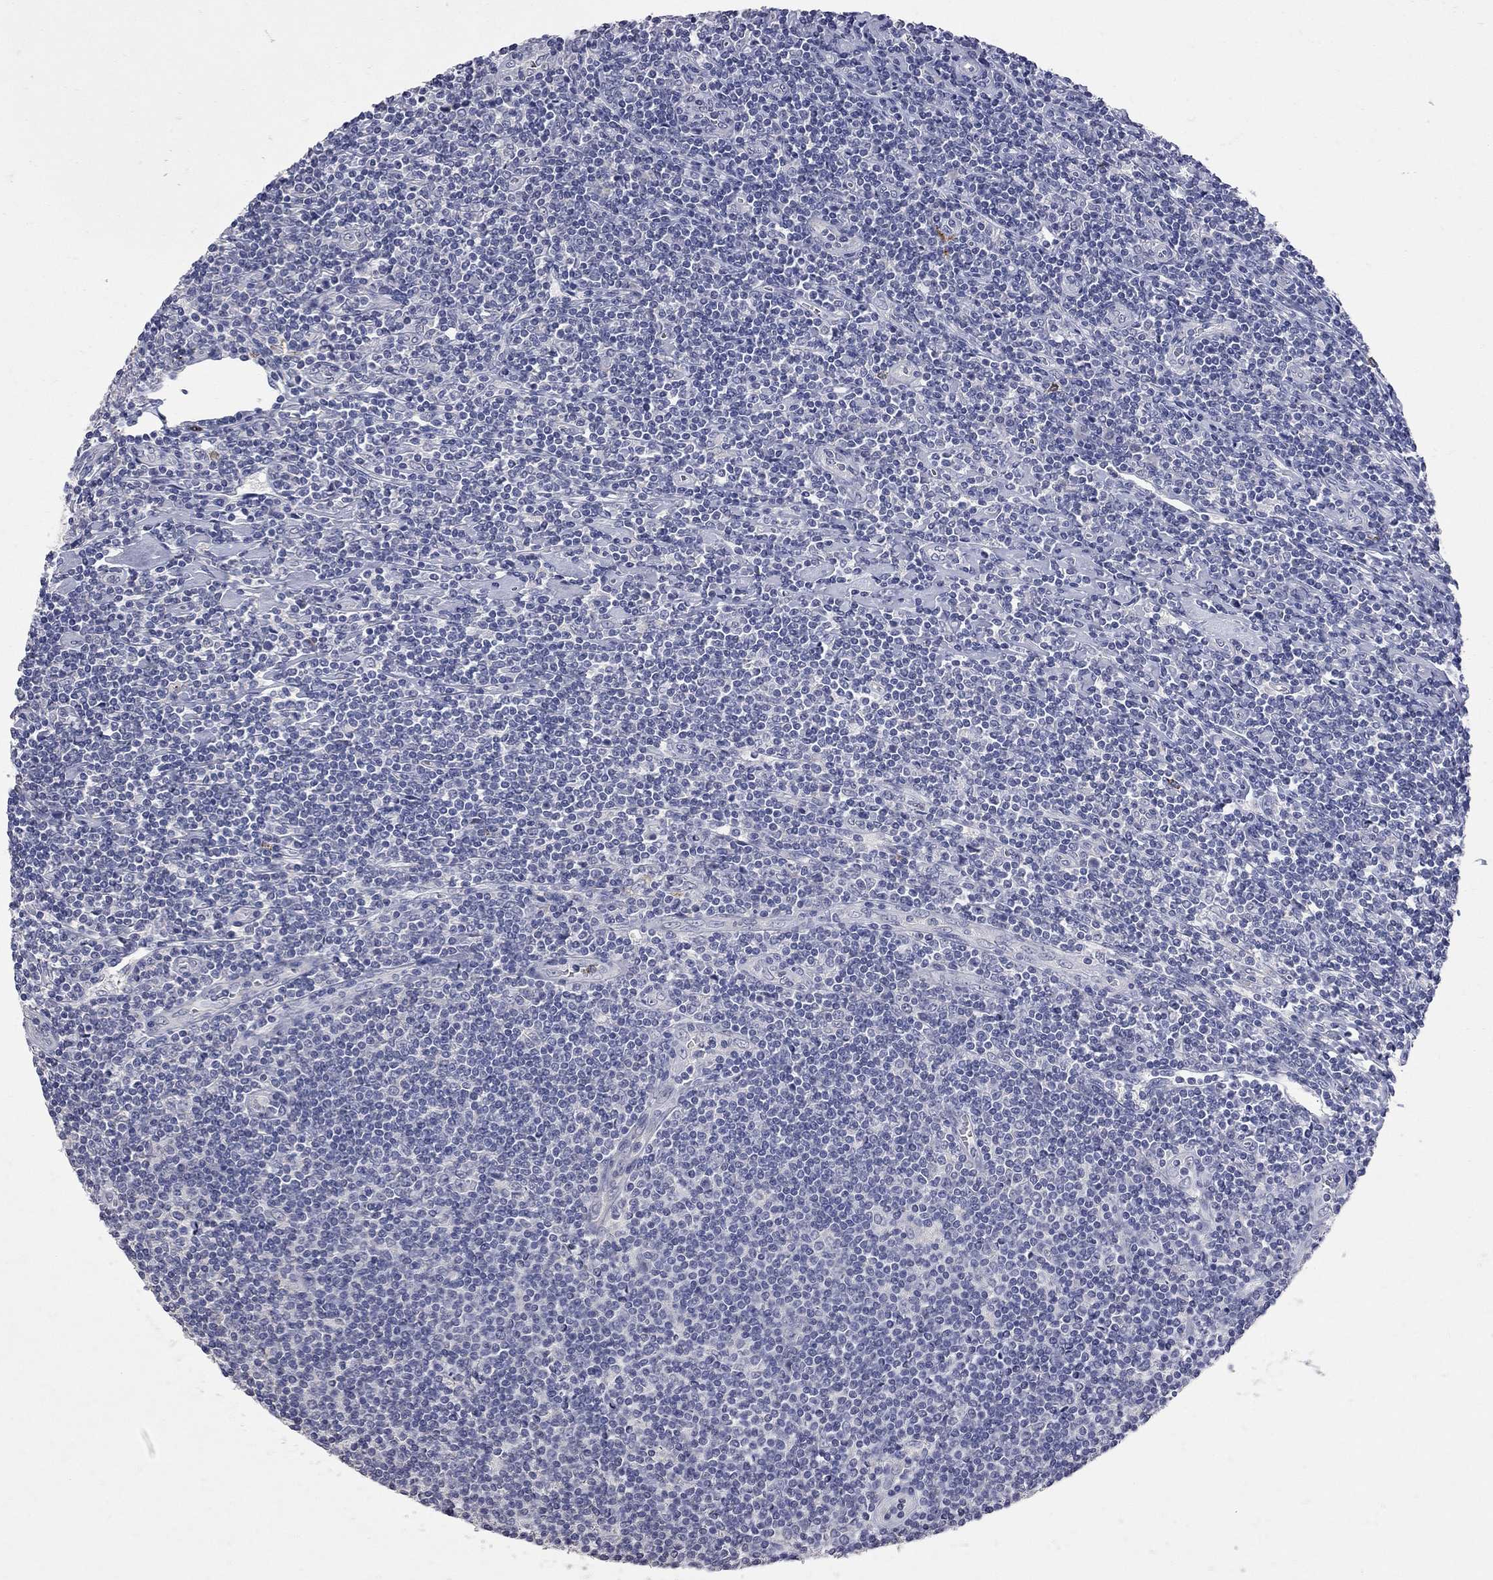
{"staining": {"intensity": "negative", "quantity": "none", "location": "none"}, "tissue": "lymphoma", "cell_type": "Tumor cells", "image_type": "cancer", "snomed": [{"axis": "morphology", "description": "Hodgkin's disease, NOS"}, {"axis": "topography", "description": "Lymph node"}], "caption": "IHC of human lymphoma reveals no staining in tumor cells.", "gene": "NOS2", "patient": {"sex": "male", "age": 40}}